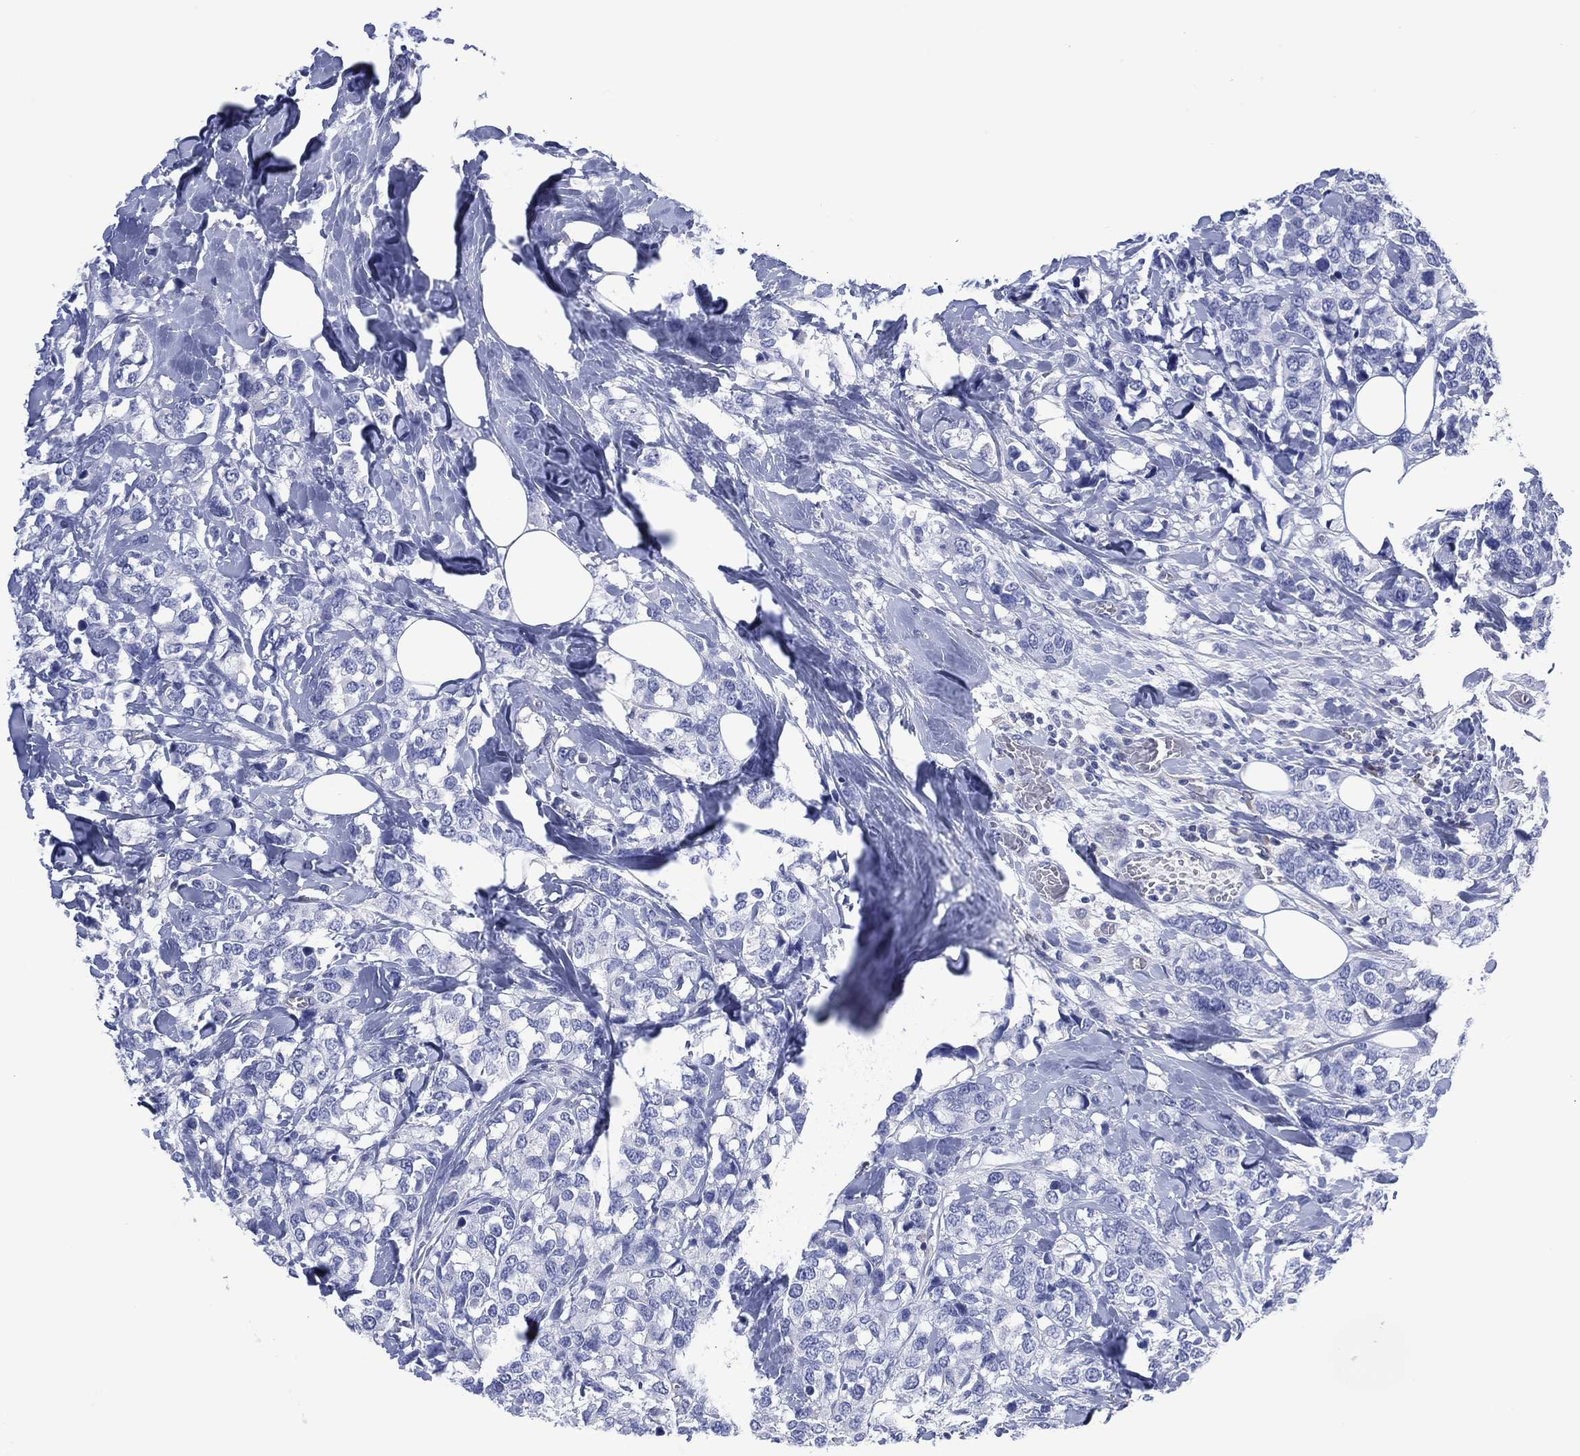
{"staining": {"intensity": "negative", "quantity": "none", "location": "none"}, "tissue": "breast cancer", "cell_type": "Tumor cells", "image_type": "cancer", "snomed": [{"axis": "morphology", "description": "Lobular carcinoma"}, {"axis": "topography", "description": "Breast"}], "caption": "Immunohistochemistry of breast cancer (lobular carcinoma) shows no expression in tumor cells.", "gene": "DDI1", "patient": {"sex": "female", "age": 59}}